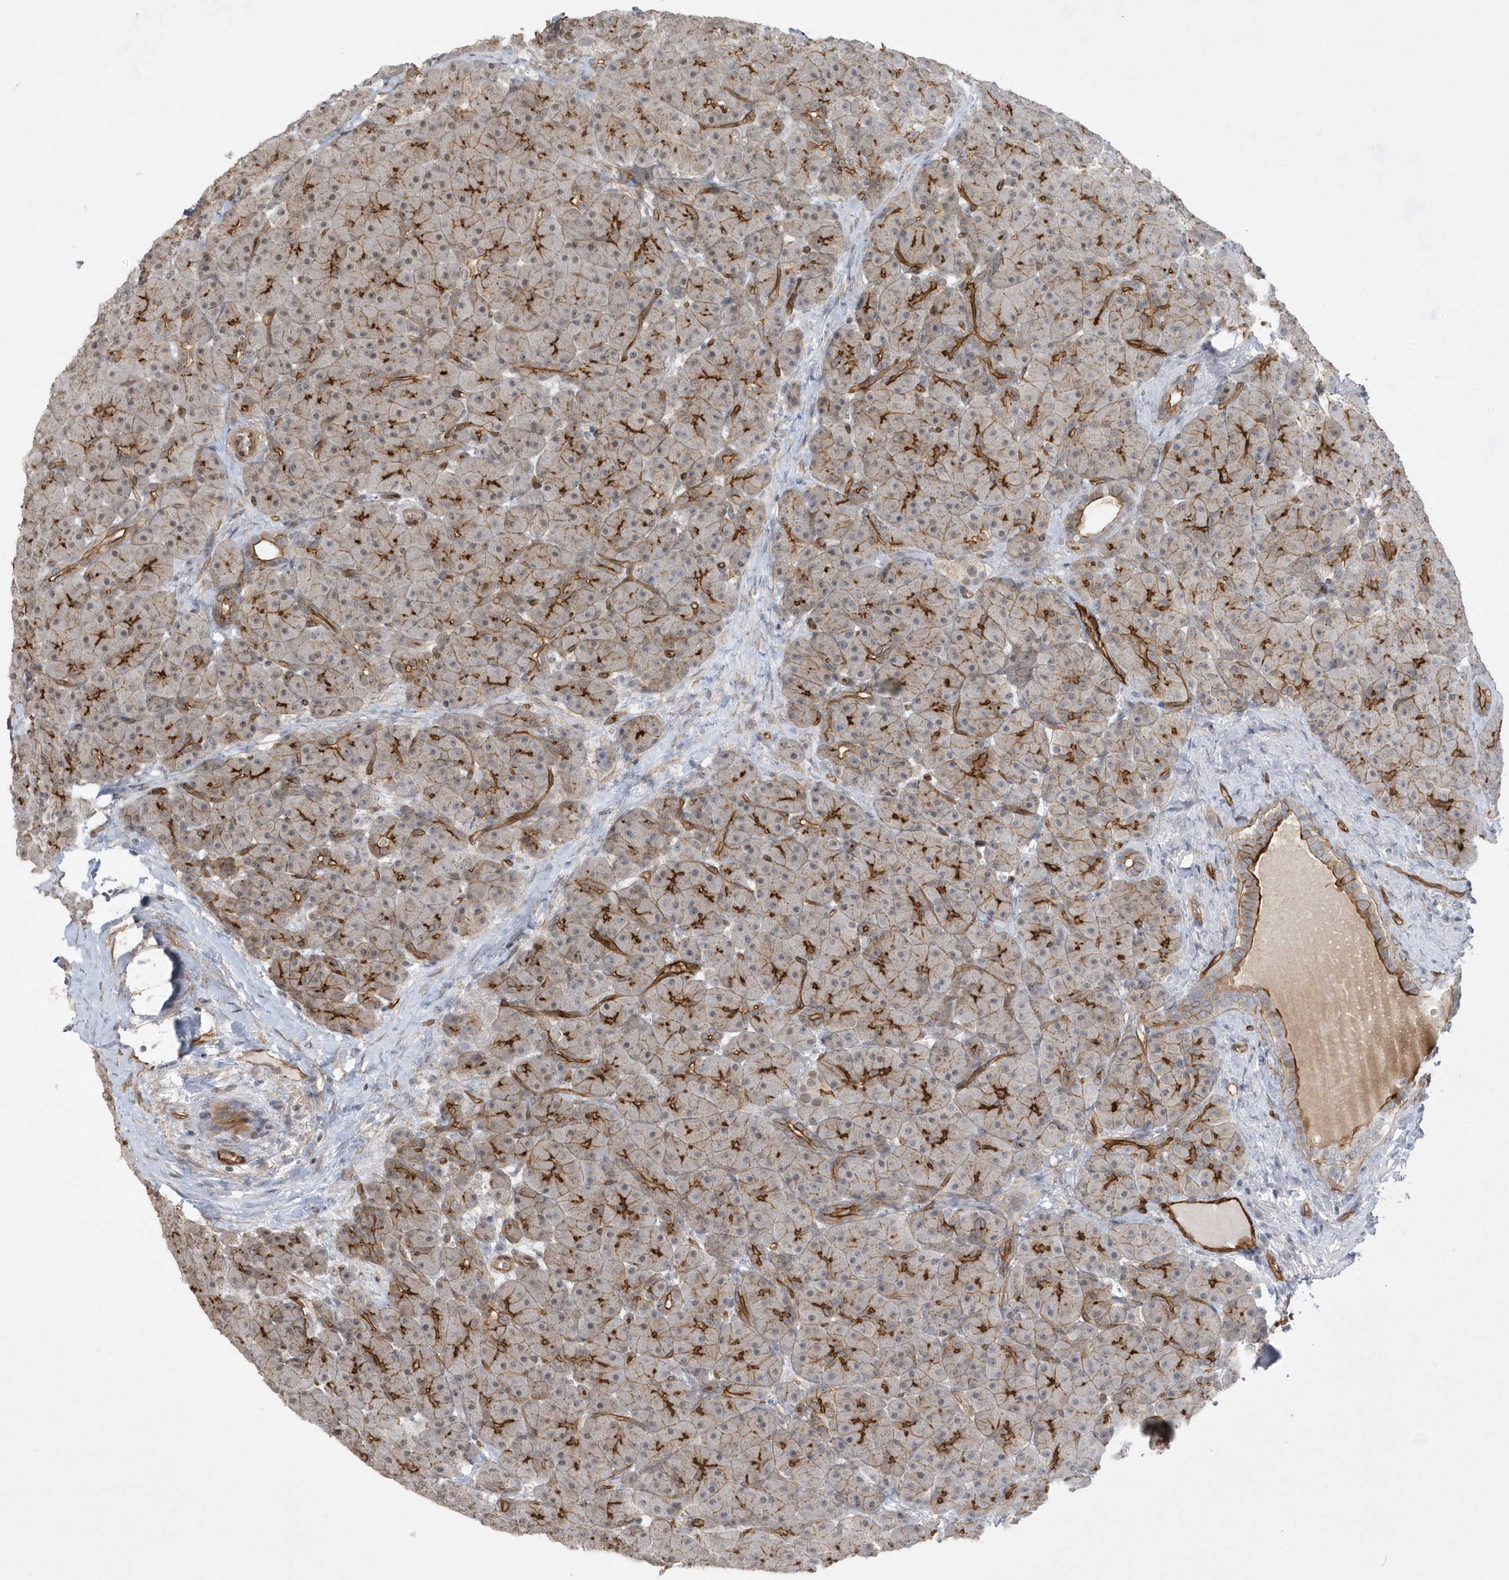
{"staining": {"intensity": "strong", "quantity": "25%-75%", "location": "cytoplasmic/membranous"}, "tissue": "pancreas", "cell_type": "Exocrine glandular cells", "image_type": "normal", "snomed": [{"axis": "morphology", "description": "Normal tissue, NOS"}, {"axis": "topography", "description": "Pancreas"}], "caption": "Strong cytoplasmic/membranous protein positivity is appreciated in about 25%-75% of exocrine glandular cells in pancreas.", "gene": "RAI14", "patient": {"sex": "male", "age": 66}}